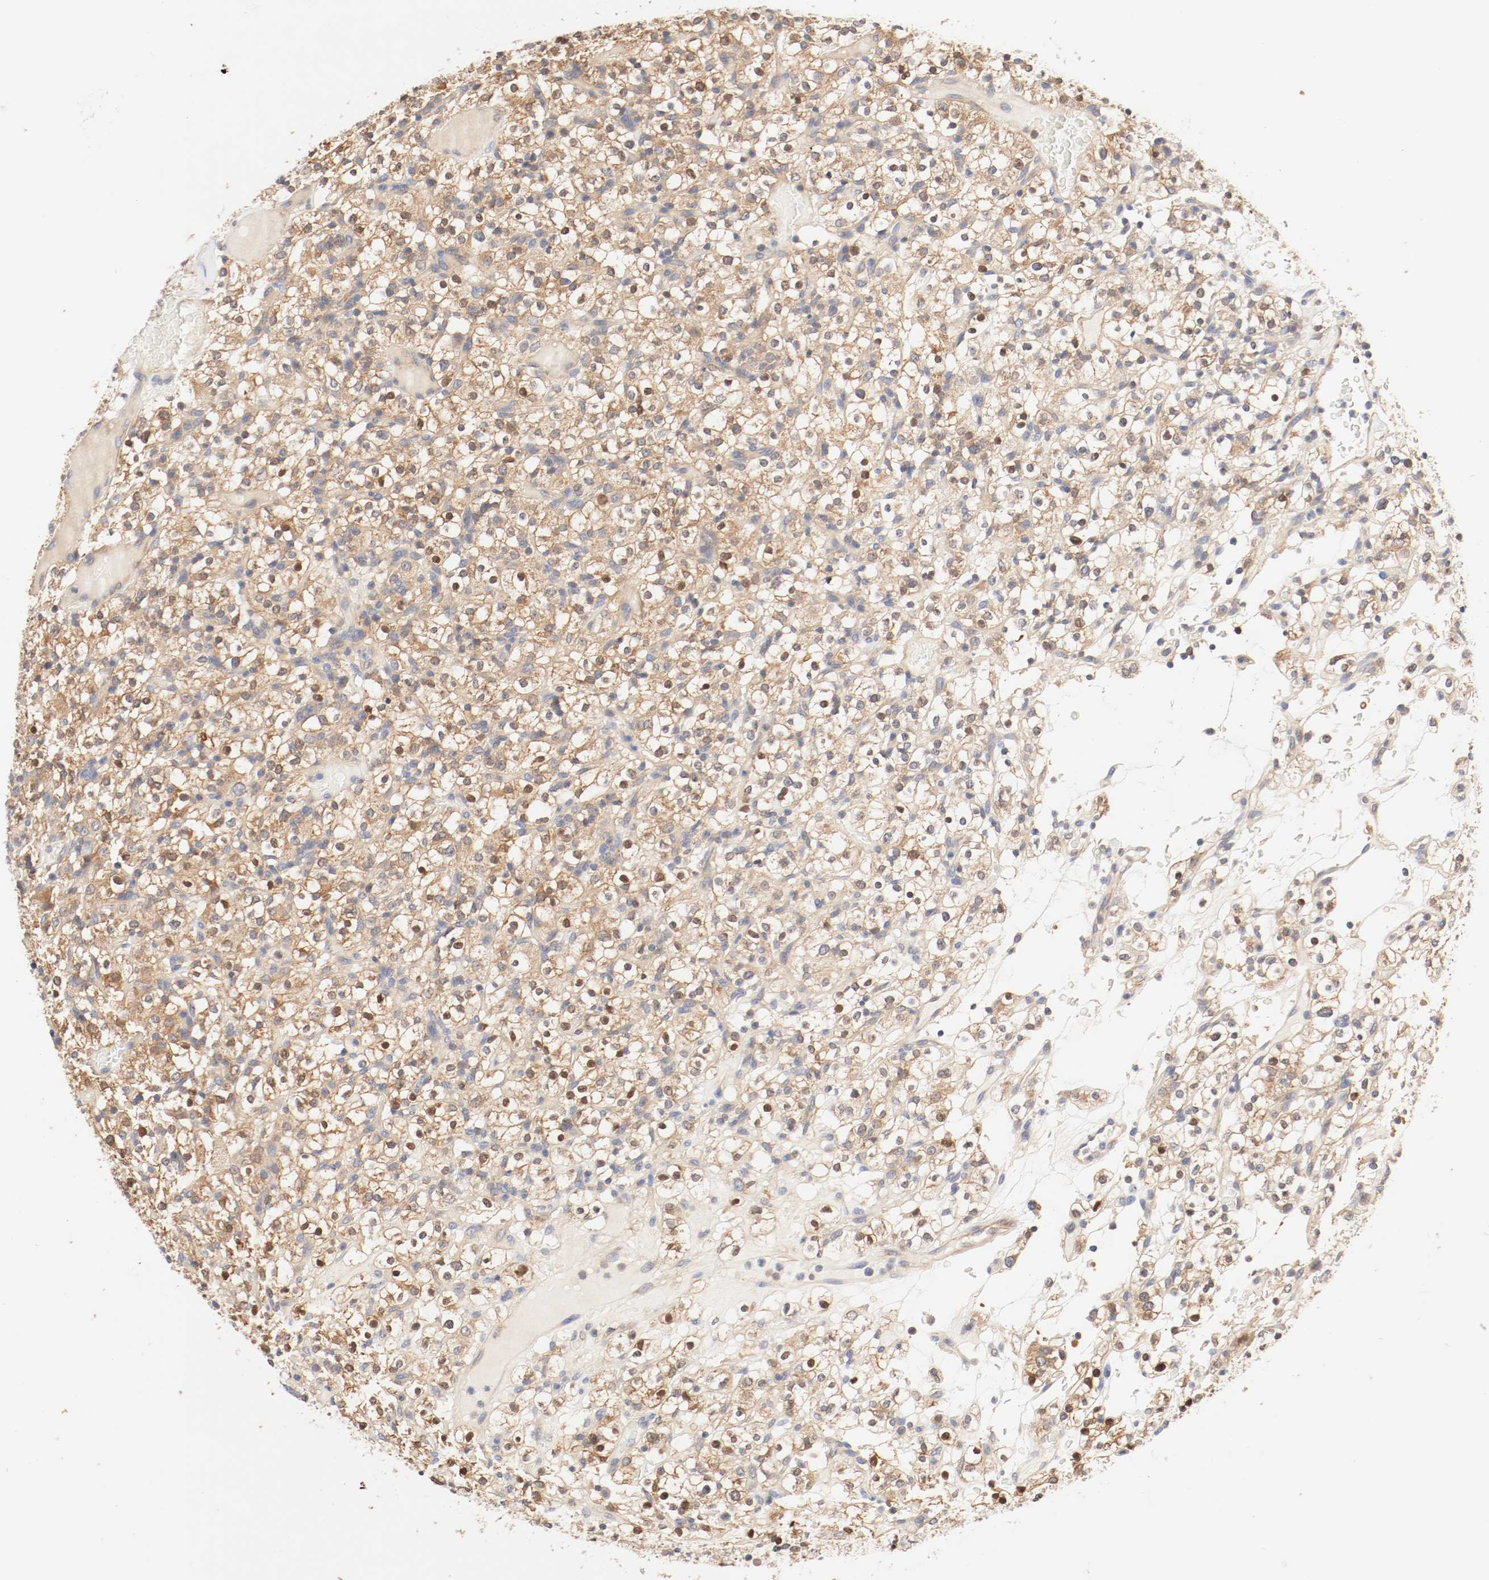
{"staining": {"intensity": "strong", "quantity": ">75%", "location": "cytoplasmic/membranous,nuclear"}, "tissue": "renal cancer", "cell_type": "Tumor cells", "image_type": "cancer", "snomed": [{"axis": "morphology", "description": "Normal tissue, NOS"}, {"axis": "morphology", "description": "Adenocarcinoma, NOS"}, {"axis": "topography", "description": "Kidney"}], "caption": "This is a micrograph of immunohistochemistry staining of adenocarcinoma (renal), which shows strong expression in the cytoplasmic/membranous and nuclear of tumor cells.", "gene": "GIT1", "patient": {"sex": "female", "age": 72}}